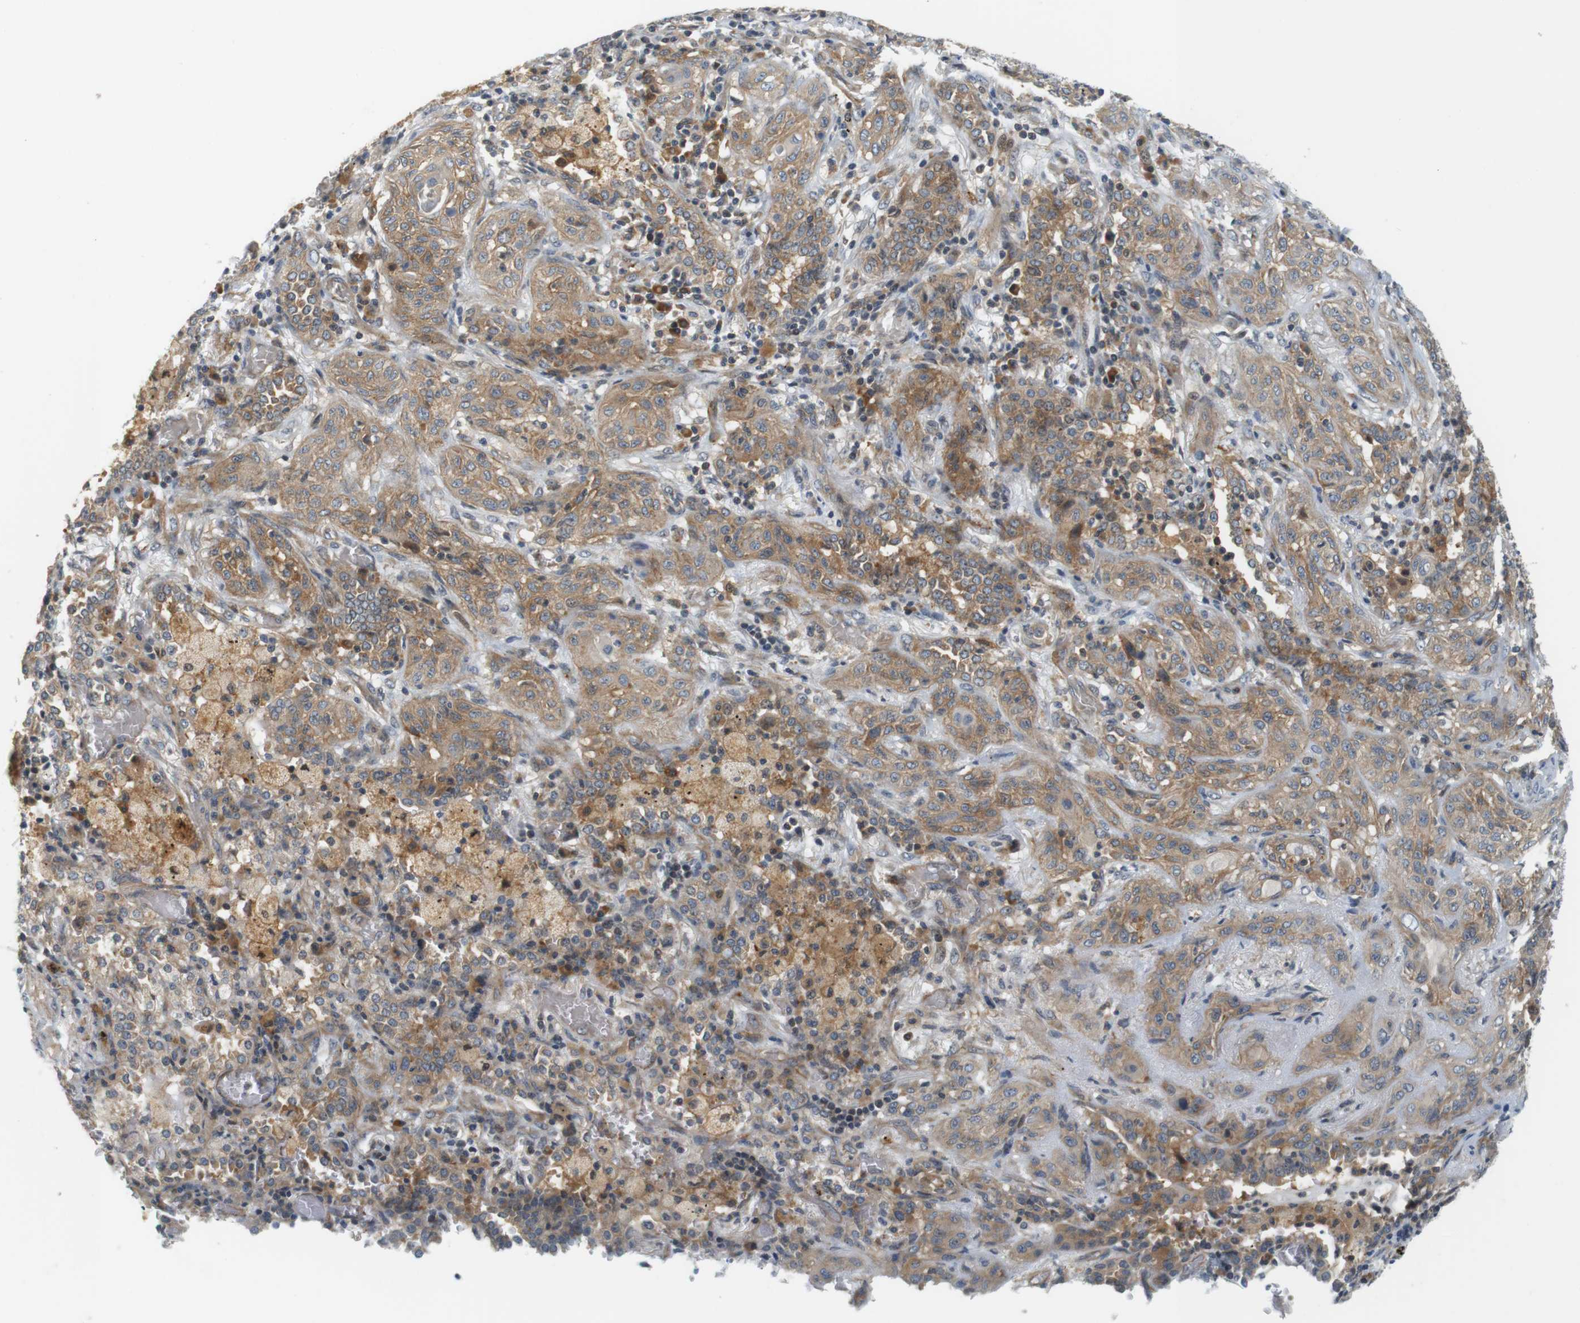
{"staining": {"intensity": "moderate", "quantity": ">75%", "location": "cytoplasmic/membranous"}, "tissue": "lung cancer", "cell_type": "Tumor cells", "image_type": "cancer", "snomed": [{"axis": "morphology", "description": "Squamous cell carcinoma, NOS"}, {"axis": "topography", "description": "Lung"}], "caption": "A photomicrograph of lung cancer stained for a protein exhibits moderate cytoplasmic/membranous brown staining in tumor cells. The protein of interest is stained brown, and the nuclei are stained in blue (DAB IHC with brightfield microscopy, high magnification).", "gene": "SH3GLB1", "patient": {"sex": "female", "age": 47}}